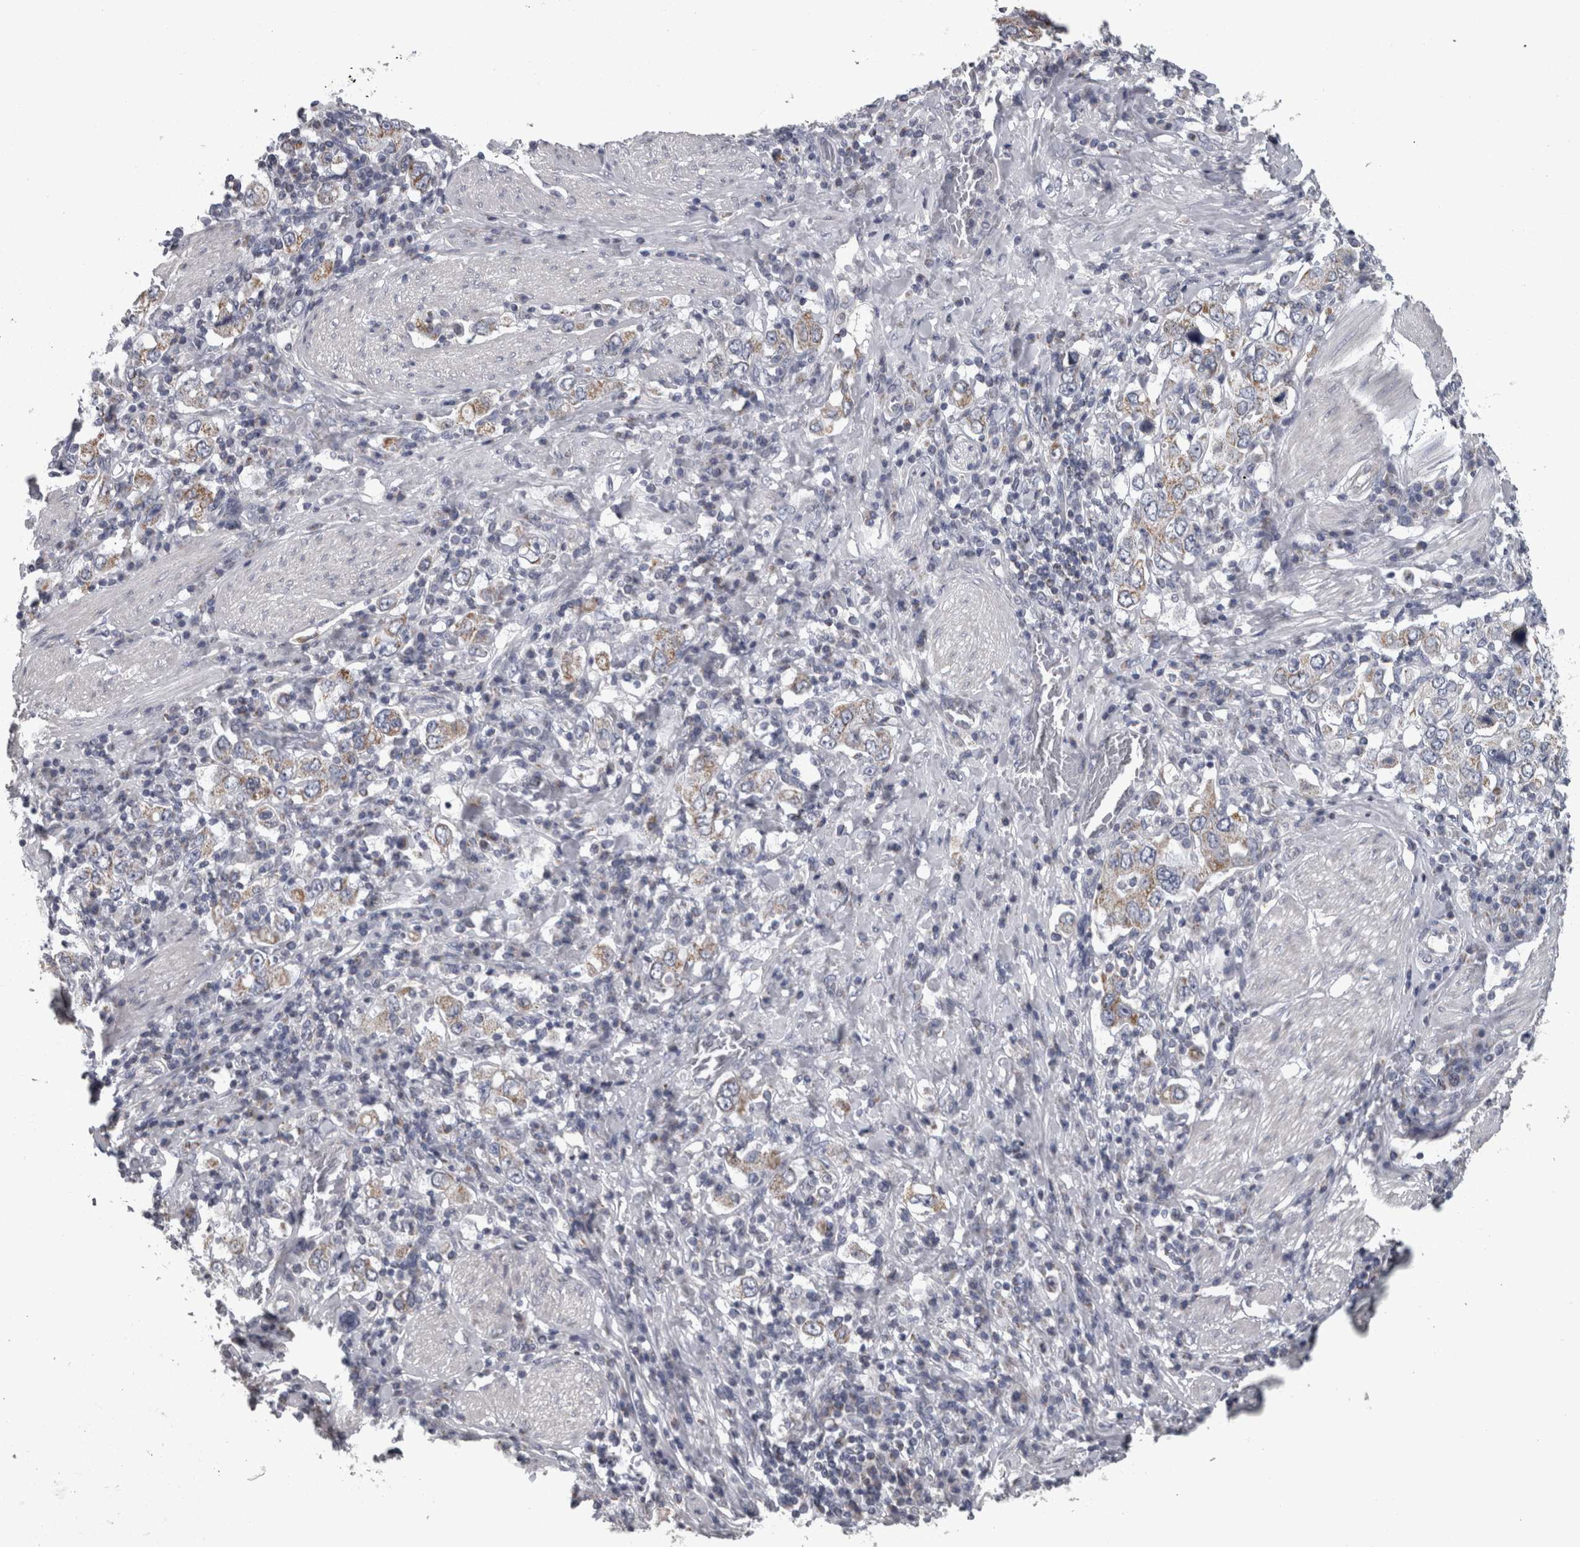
{"staining": {"intensity": "moderate", "quantity": "25%-75%", "location": "cytoplasmic/membranous"}, "tissue": "stomach cancer", "cell_type": "Tumor cells", "image_type": "cancer", "snomed": [{"axis": "morphology", "description": "Adenocarcinoma, NOS"}, {"axis": "topography", "description": "Stomach, upper"}], "caption": "High-magnification brightfield microscopy of stomach adenocarcinoma stained with DAB (3,3'-diaminobenzidine) (brown) and counterstained with hematoxylin (blue). tumor cells exhibit moderate cytoplasmic/membranous positivity is identified in approximately25%-75% of cells. Nuclei are stained in blue.", "gene": "DBT", "patient": {"sex": "male", "age": 62}}